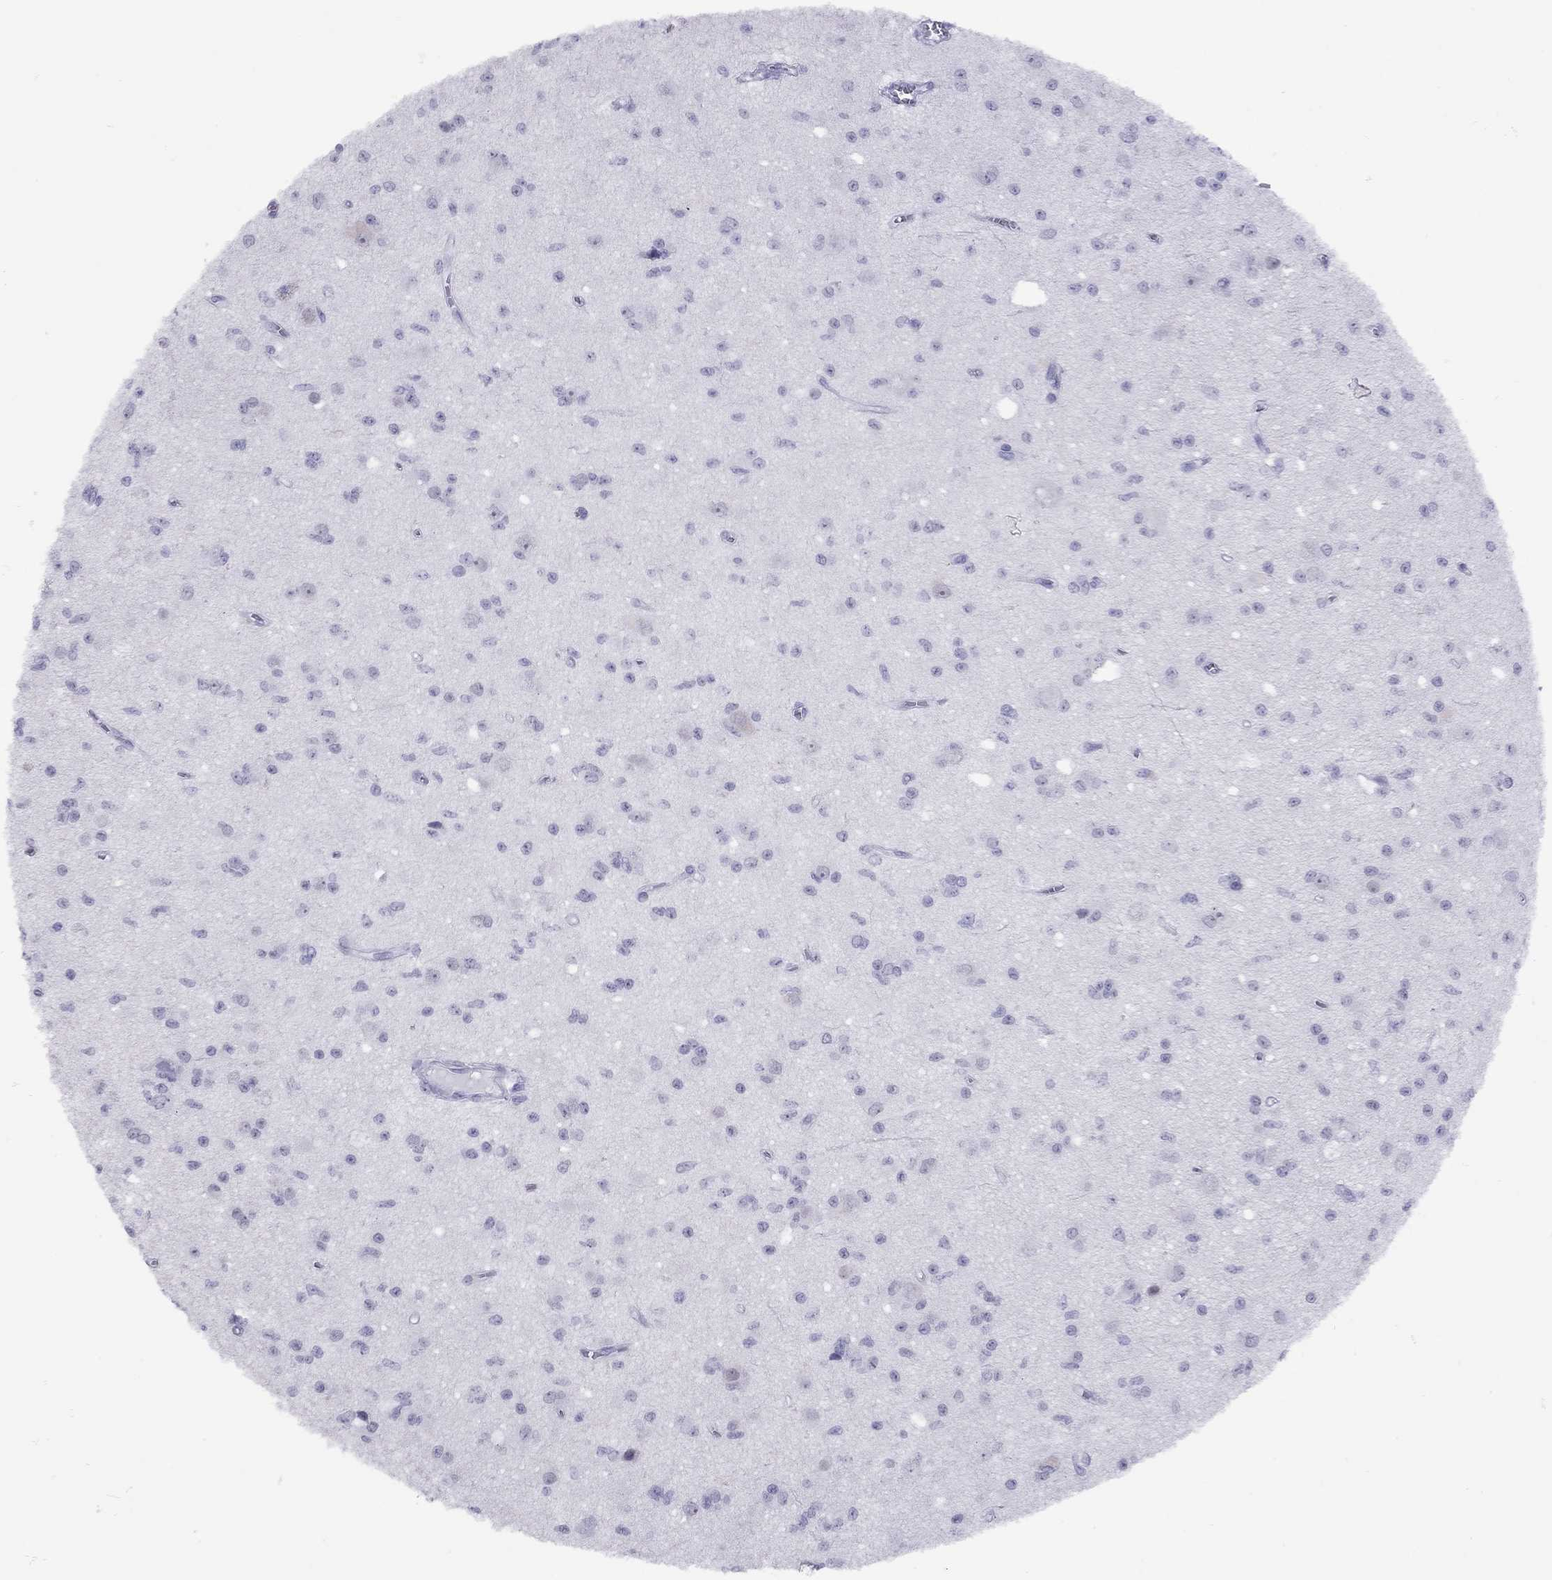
{"staining": {"intensity": "negative", "quantity": "none", "location": "none"}, "tissue": "glioma", "cell_type": "Tumor cells", "image_type": "cancer", "snomed": [{"axis": "morphology", "description": "Glioma, malignant, Low grade"}, {"axis": "topography", "description": "Brain"}], "caption": "Low-grade glioma (malignant) was stained to show a protein in brown. There is no significant staining in tumor cells.", "gene": "LYAR", "patient": {"sex": "female", "age": 45}}